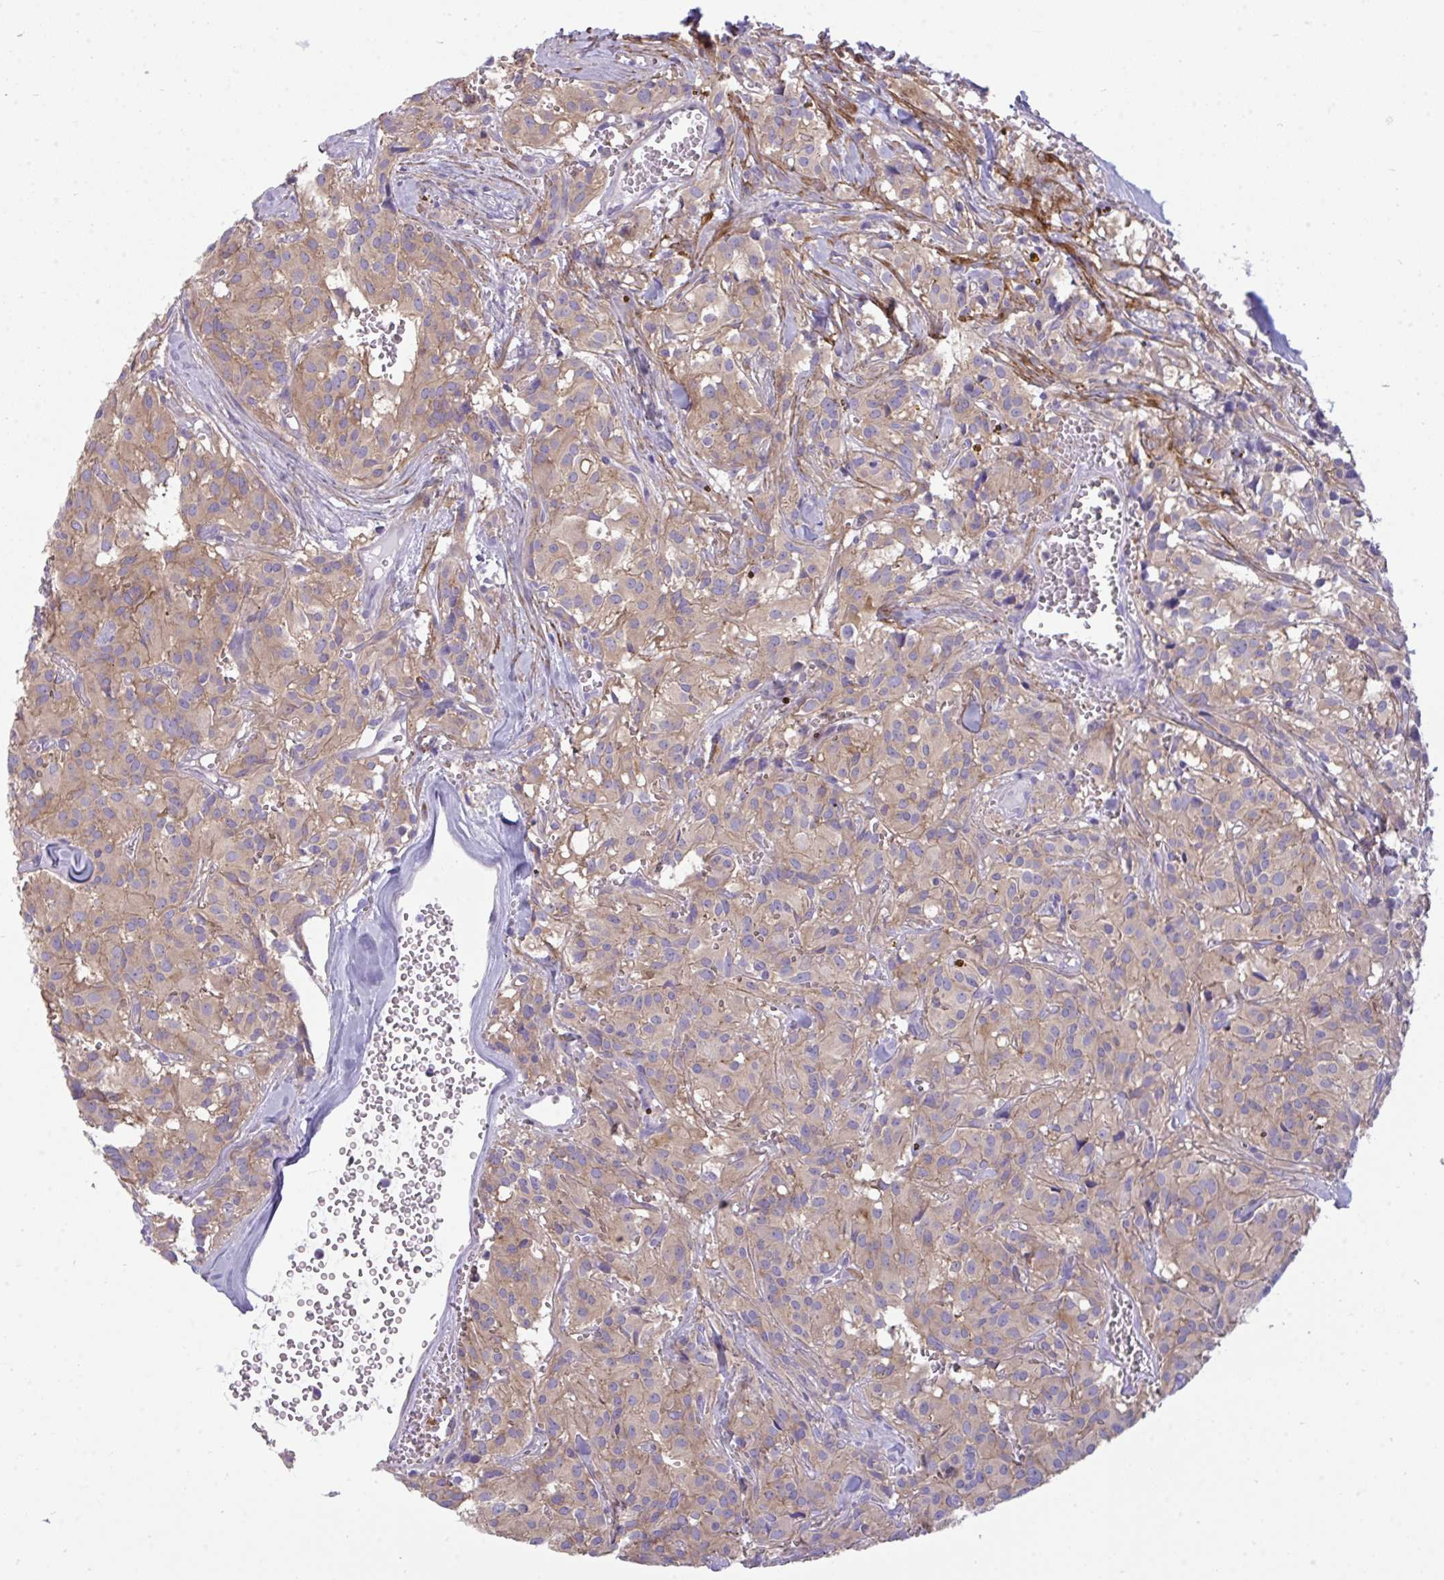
{"staining": {"intensity": "weak", "quantity": ">75%", "location": "cytoplasmic/membranous"}, "tissue": "glioma", "cell_type": "Tumor cells", "image_type": "cancer", "snomed": [{"axis": "morphology", "description": "Glioma, malignant, Low grade"}, {"axis": "topography", "description": "Brain"}], "caption": "Immunohistochemical staining of glioma reveals low levels of weak cytoplasmic/membranous staining in about >75% of tumor cells. The protein is shown in brown color, while the nuclei are stained blue.", "gene": "MYH10", "patient": {"sex": "male", "age": 42}}